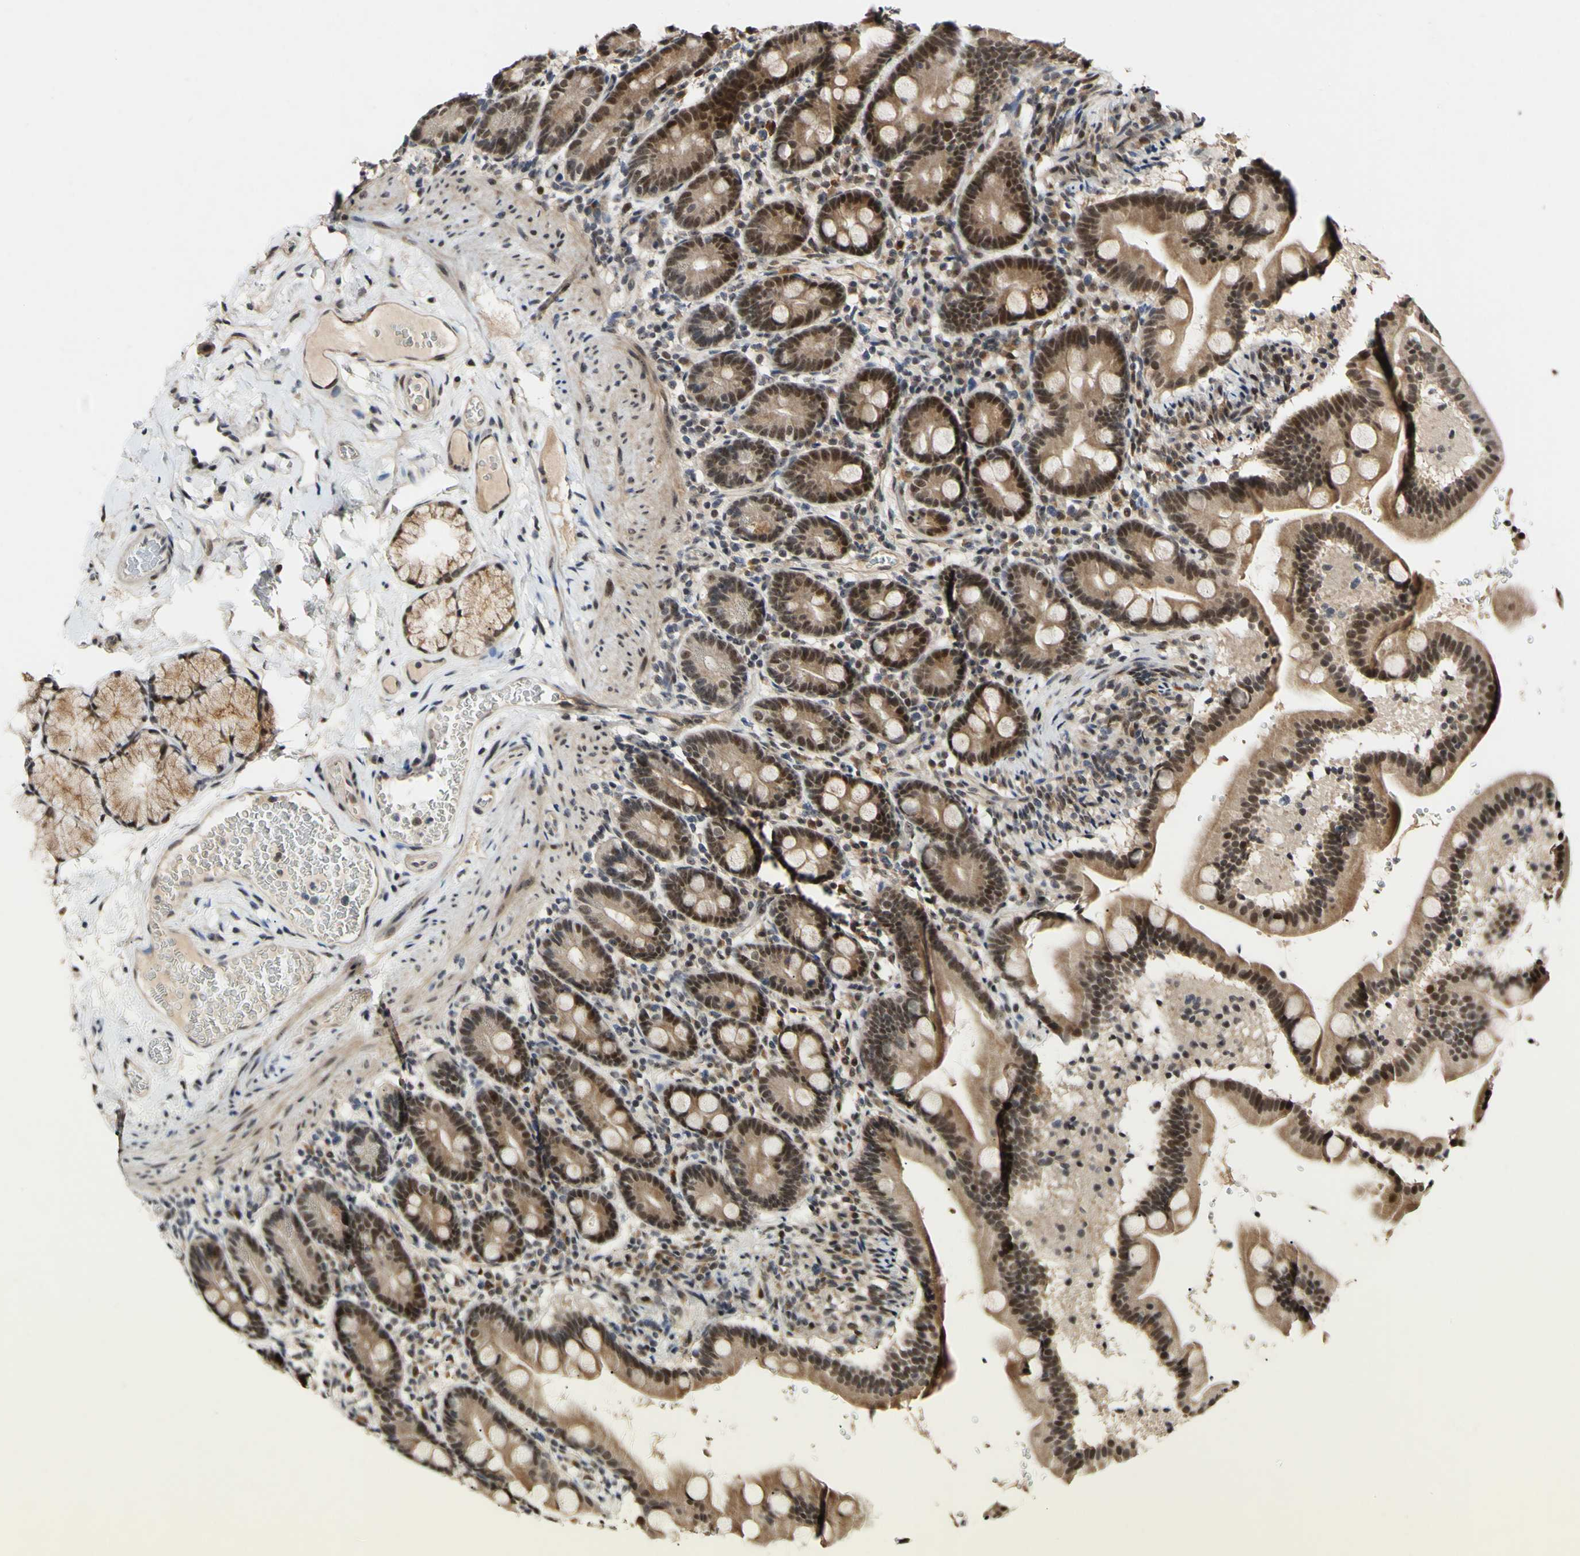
{"staining": {"intensity": "moderate", "quantity": ">75%", "location": "cytoplasmic/membranous,nuclear"}, "tissue": "duodenum", "cell_type": "Glandular cells", "image_type": "normal", "snomed": [{"axis": "morphology", "description": "Normal tissue, NOS"}, {"axis": "topography", "description": "Duodenum"}], "caption": "High-power microscopy captured an immunohistochemistry (IHC) micrograph of unremarkable duodenum, revealing moderate cytoplasmic/membranous,nuclear positivity in approximately >75% of glandular cells. Using DAB (3,3'-diaminobenzidine) (brown) and hematoxylin (blue) stains, captured at high magnification using brightfield microscopy.", "gene": "POLR2F", "patient": {"sex": "male", "age": 54}}